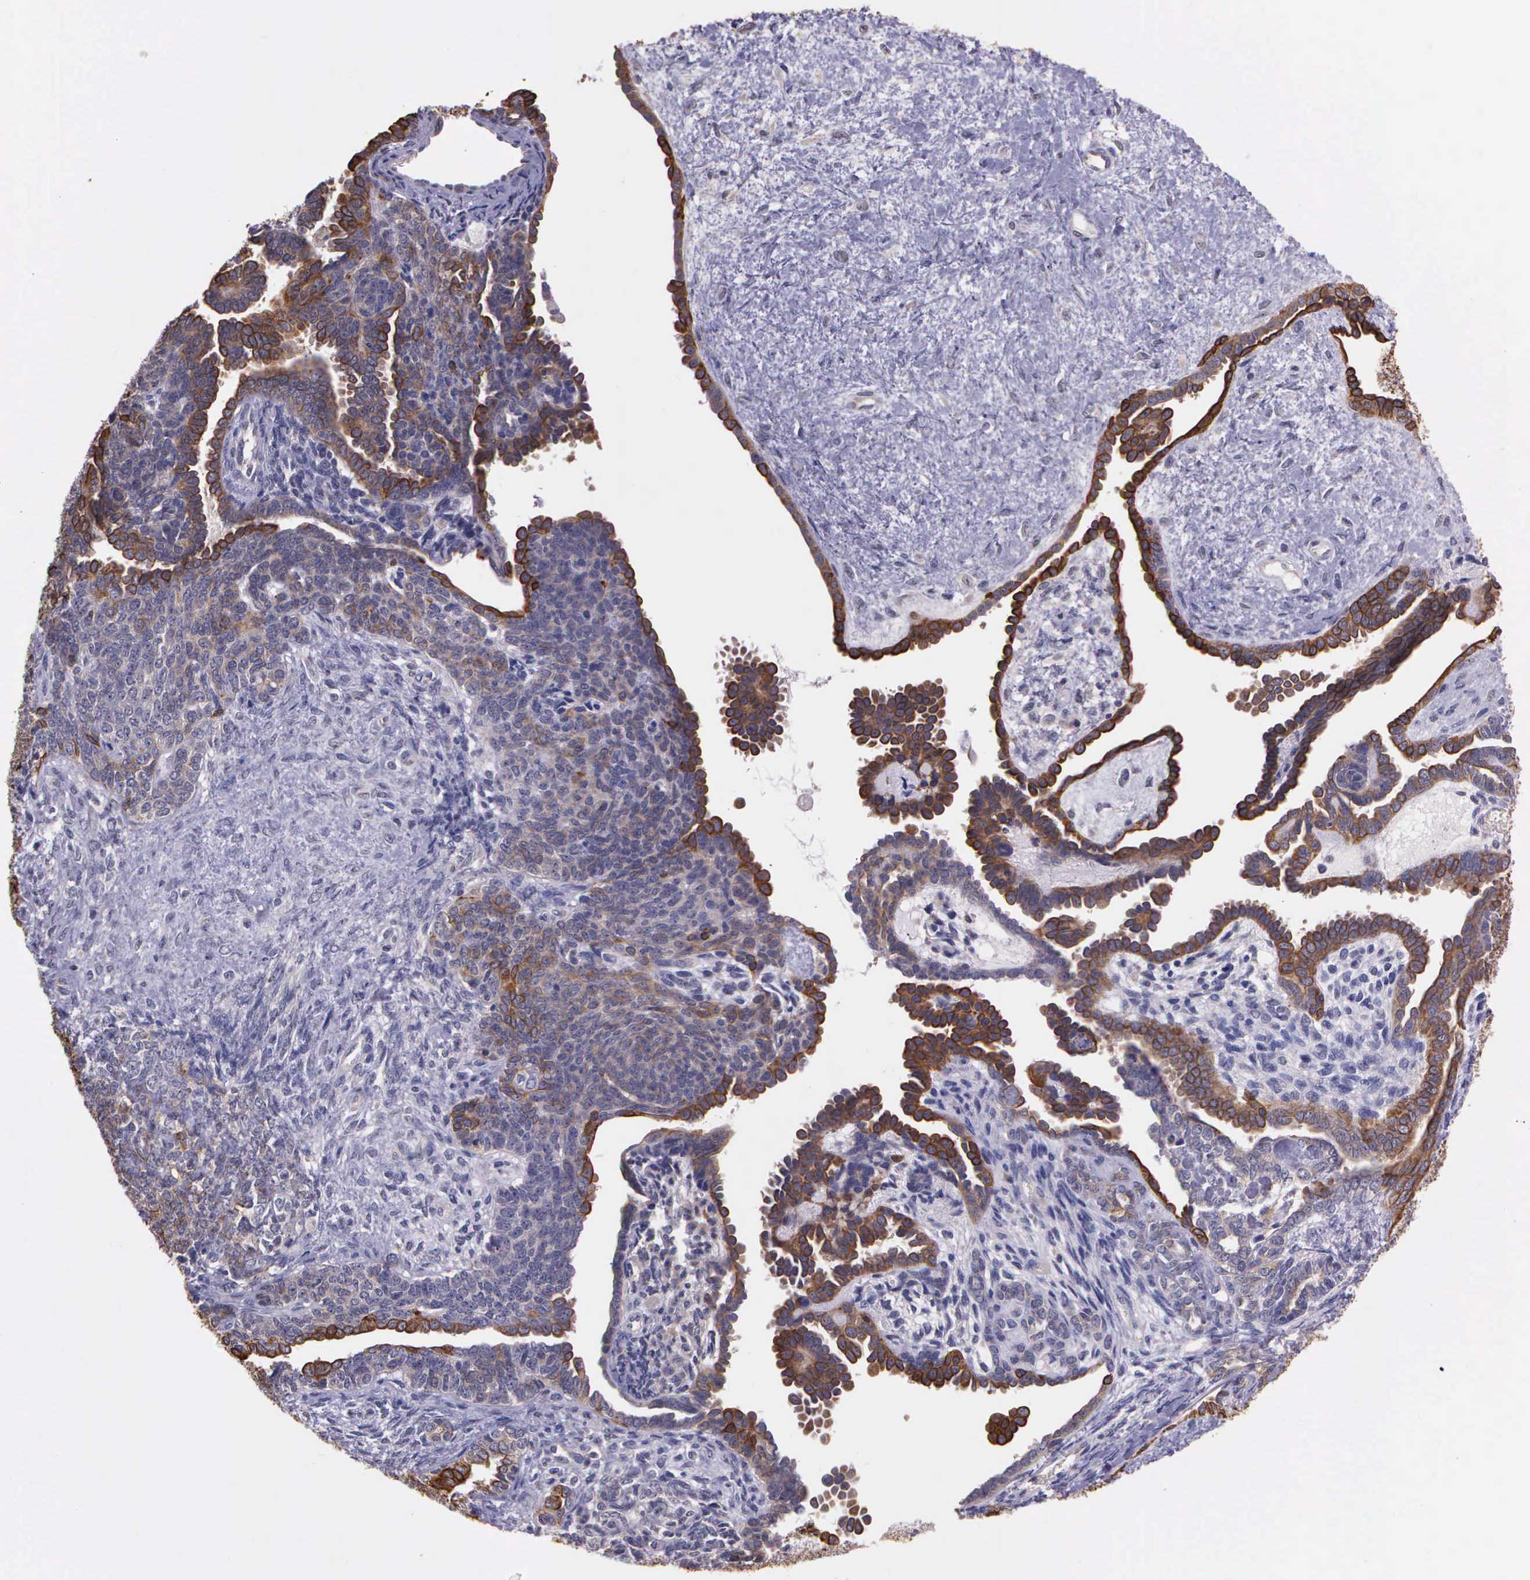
{"staining": {"intensity": "weak", "quantity": ">75%", "location": "cytoplasmic/membranous"}, "tissue": "endometrial cancer", "cell_type": "Tumor cells", "image_type": "cancer", "snomed": [{"axis": "morphology", "description": "Neoplasm, malignant, NOS"}, {"axis": "topography", "description": "Endometrium"}], "caption": "Immunohistochemical staining of endometrial cancer demonstrates weak cytoplasmic/membranous protein expression in approximately >75% of tumor cells.", "gene": "IGBP1", "patient": {"sex": "female", "age": 74}}